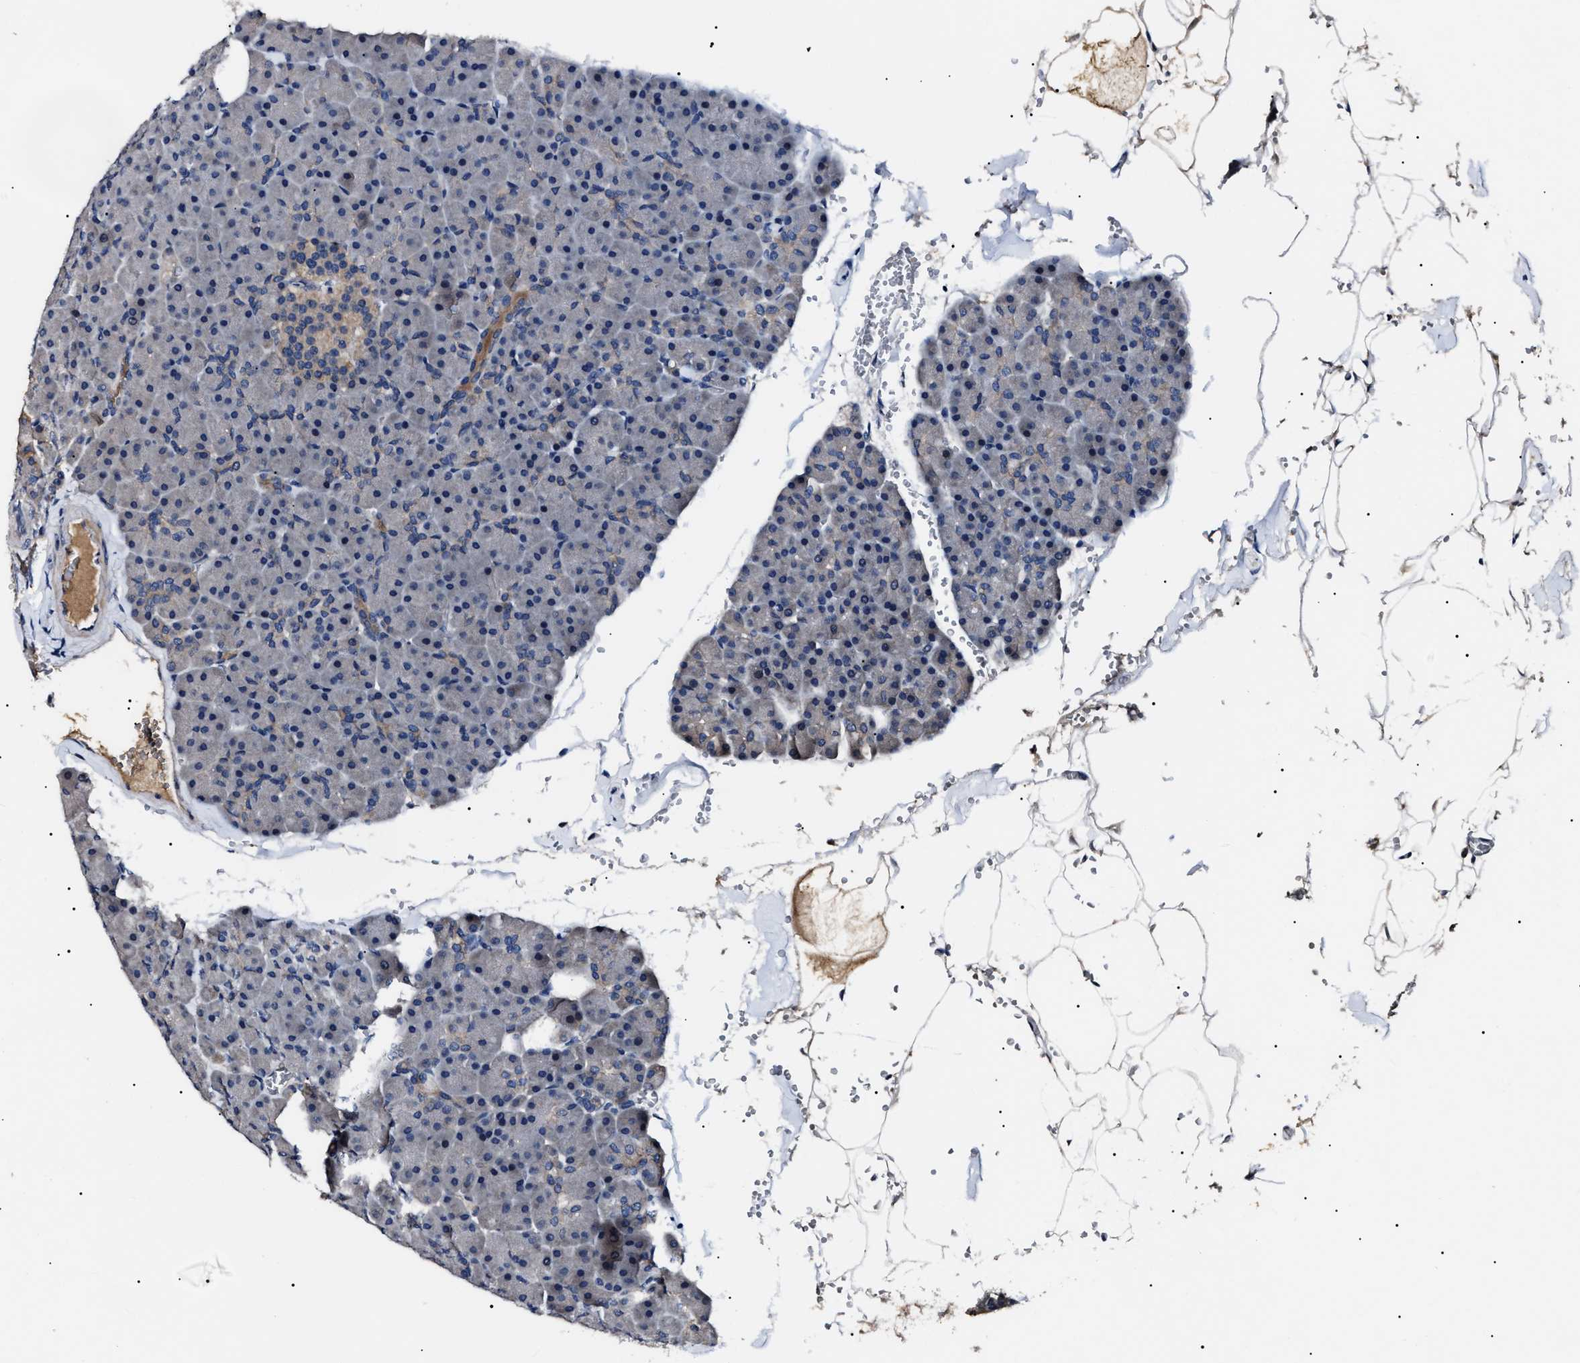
{"staining": {"intensity": "negative", "quantity": "none", "location": "none"}, "tissue": "pancreas", "cell_type": "Exocrine glandular cells", "image_type": "normal", "snomed": [{"axis": "morphology", "description": "Normal tissue, NOS"}, {"axis": "topography", "description": "Pancreas"}], "caption": "IHC photomicrograph of benign human pancreas stained for a protein (brown), which displays no staining in exocrine glandular cells.", "gene": "IFT81", "patient": {"sex": "male", "age": 35}}